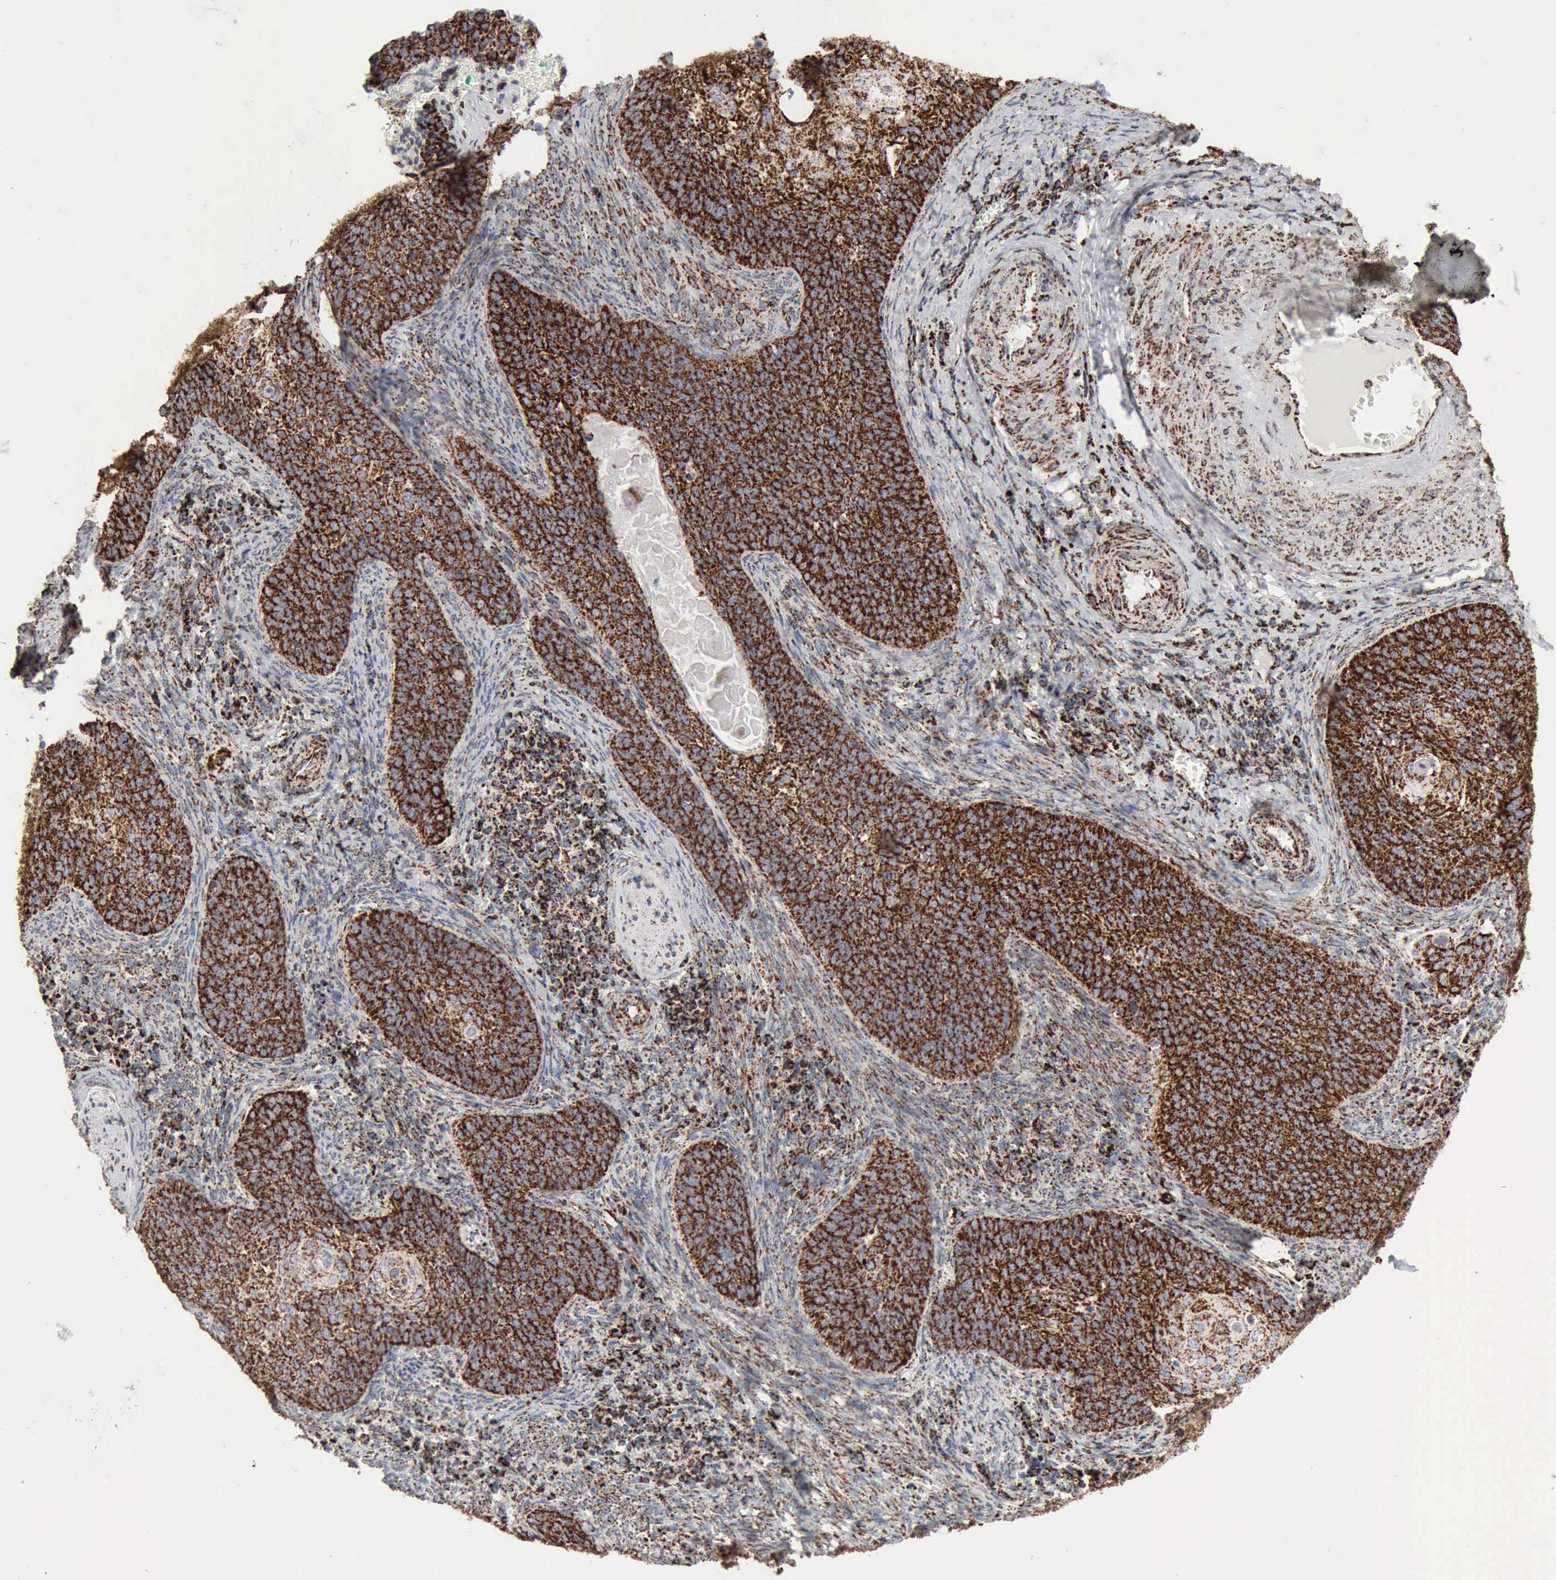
{"staining": {"intensity": "strong", "quantity": ">75%", "location": "cytoplasmic/membranous"}, "tissue": "cervical cancer", "cell_type": "Tumor cells", "image_type": "cancer", "snomed": [{"axis": "morphology", "description": "Squamous cell carcinoma, NOS"}, {"axis": "topography", "description": "Cervix"}], "caption": "A histopathology image of squamous cell carcinoma (cervical) stained for a protein reveals strong cytoplasmic/membranous brown staining in tumor cells.", "gene": "ACO2", "patient": {"sex": "female", "age": 33}}